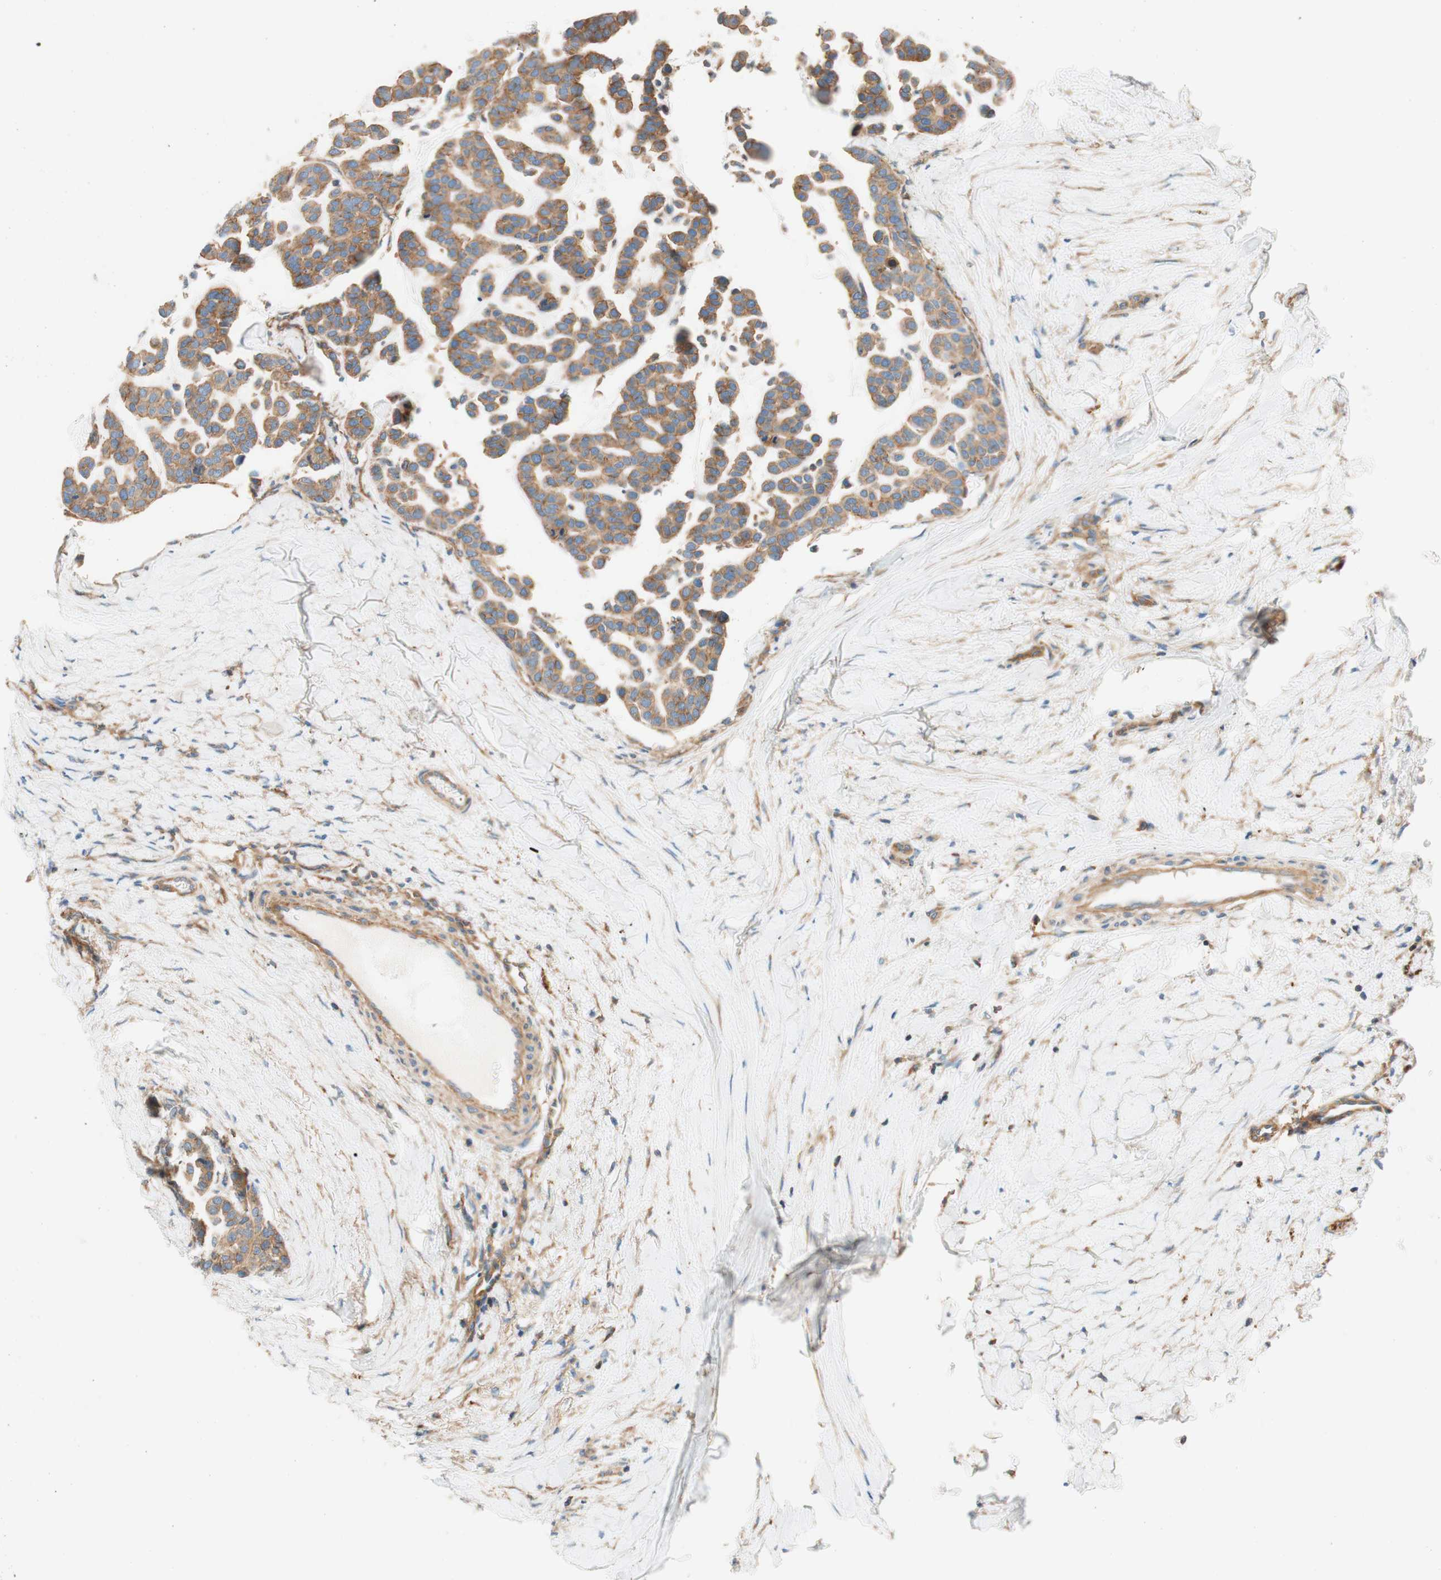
{"staining": {"intensity": "moderate", "quantity": ">75%", "location": "cytoplasmic/membranous"}, "tissue": "head and neck cancer", "cell_type": "Tumor cells", "image_type": "cancer", "snomed": [{"axis": "morphology", "description": "Adenocarcinoma, NOS"}, {"axis": "morphology", "description": "Adenoma, NOS"}, {"axis": "topography", "description": "Head-Neck"}], "caption": "Head and neck cancer (adenocarcinoma) tissue displays moderate cytoplasmic/membranous expression in about >75% of tumor cells, visualized by immunohistochemistry. Ihc stains the protein in brown and the nuclei are stained blue.", "gene": "VPS26A", "patient": {"sex": "female", "age": 55}}